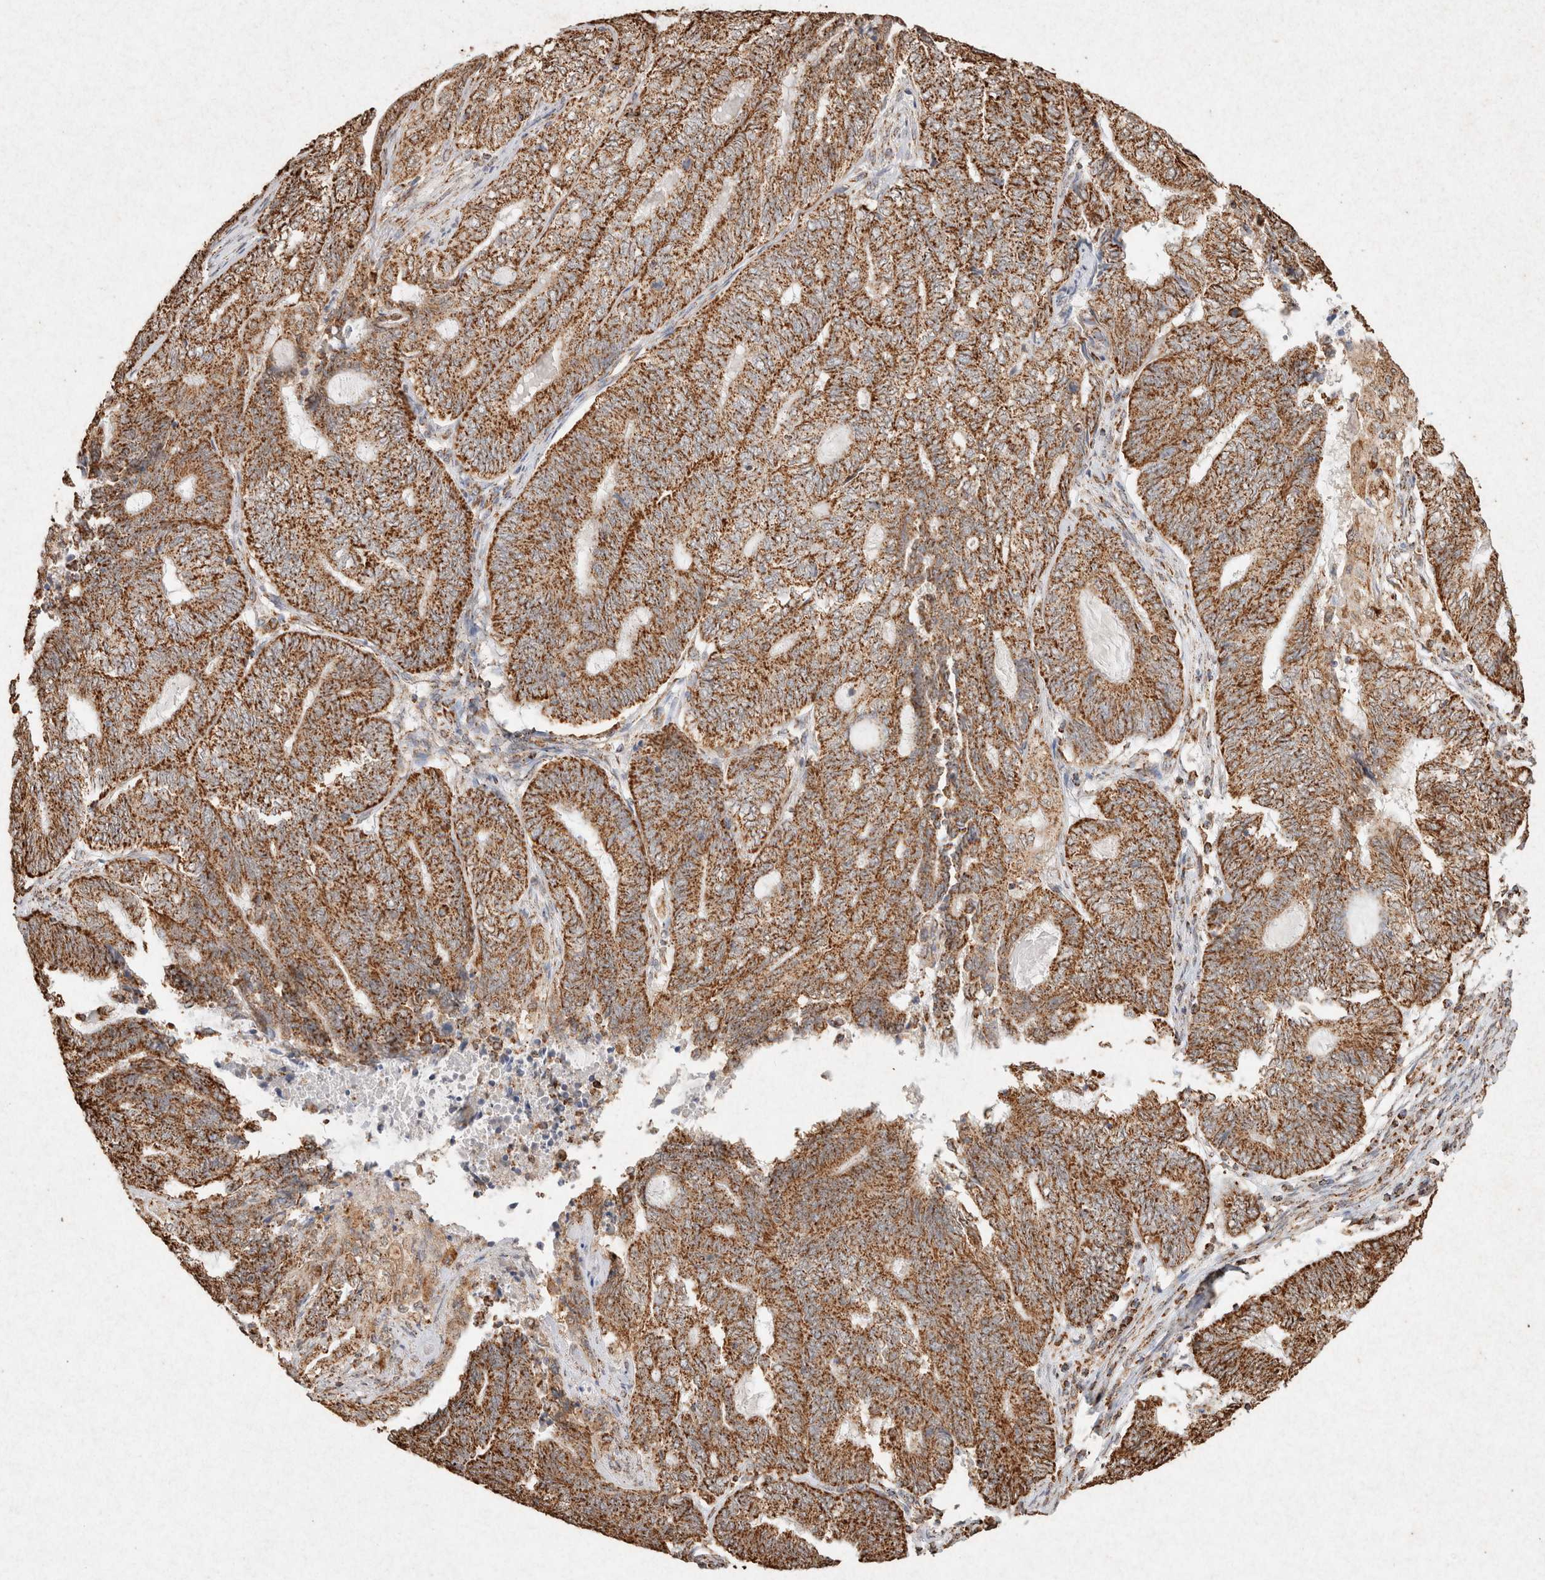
{"staining": {"intensity": "strong", "quantity": ">75%", "location": "cytoplasmic/membranous"}, "tissue": "endometrial cancer", "cell_type": "Tumor cells", "image_type": "cancer", "snomed": [{"axis": "morphology", "description": "Adenocarcinoma, NOS"}, {"axis": "topography", "description": "Uterus"}, {"axis": "topography", "description": "Endometrium"}], "caption": "Immunohistochemical staining of human endometrial cancer demonstrates strong cytoplasmic/membranous protein staining in approximately >75% of tumor cells. Using DAB (3,3'-diaminobenzidine) (brown) and hematoxylin (blue) stains, captured at high magnification using brightfield microscopy.", "gene": "SDC2", "patient": {"sex": "female", "age": 70}}